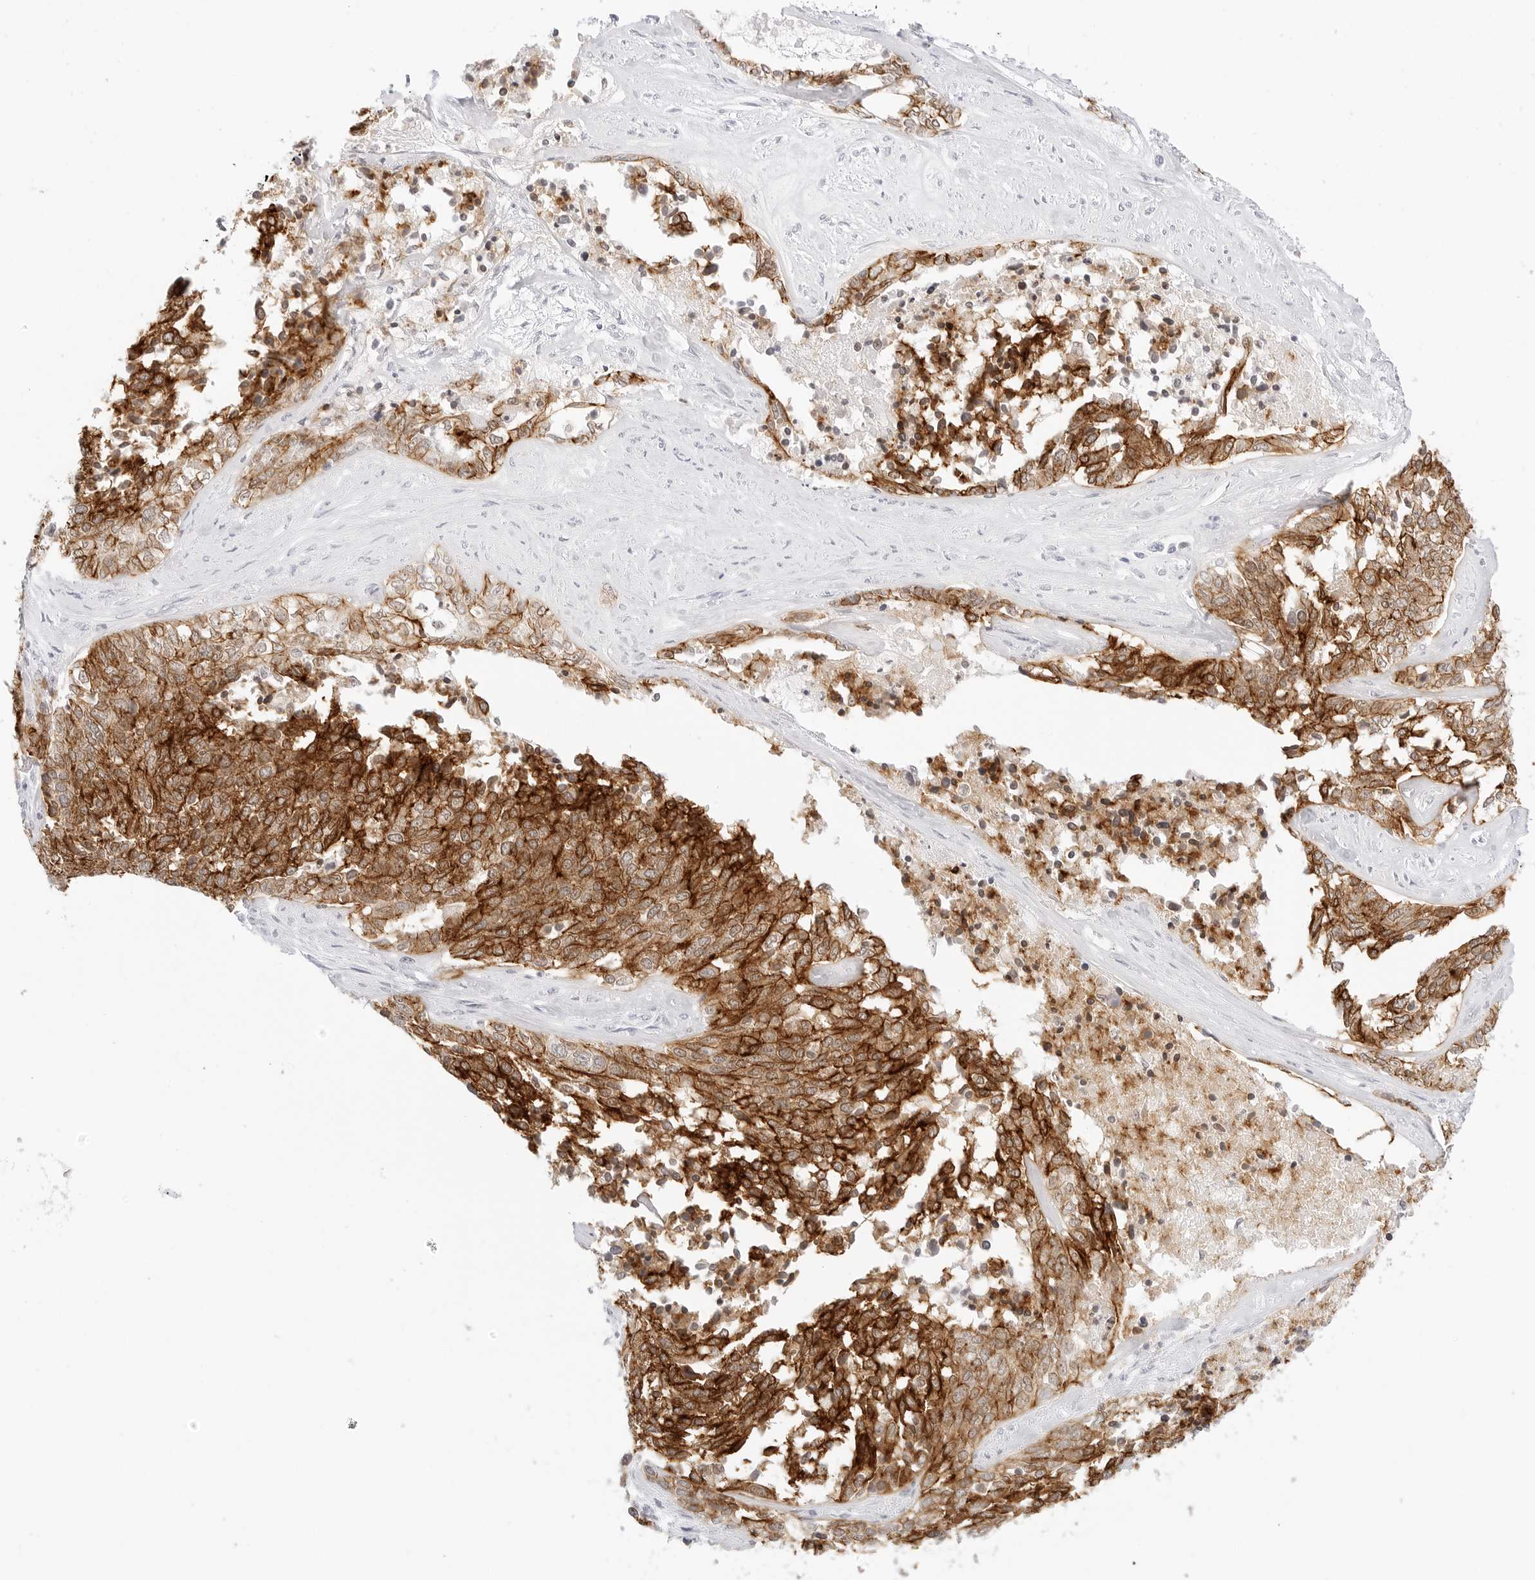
{"staining": {"intensity": "strong", "quantity": ">75%", "location": "cytoplasmic/membranous"}, "tissue": "ovarian cancer", "cell_type": "Tumor cells", "image_type": "cancer", "snomed": [{"axis": "morphology", "description": "Cystadenocarcinoma, serous, NOS"}, {"axis": "topography", "description": "Ovary"}], "caption": "The immunohistochemical stain labels strong cytoplasmic/membranous staining in tumor cells of ovarian cancer (serous cystadenocarcinoma) tissue.", "gene": "CDH1", "patient": {"sex": "female", "age": 44}}